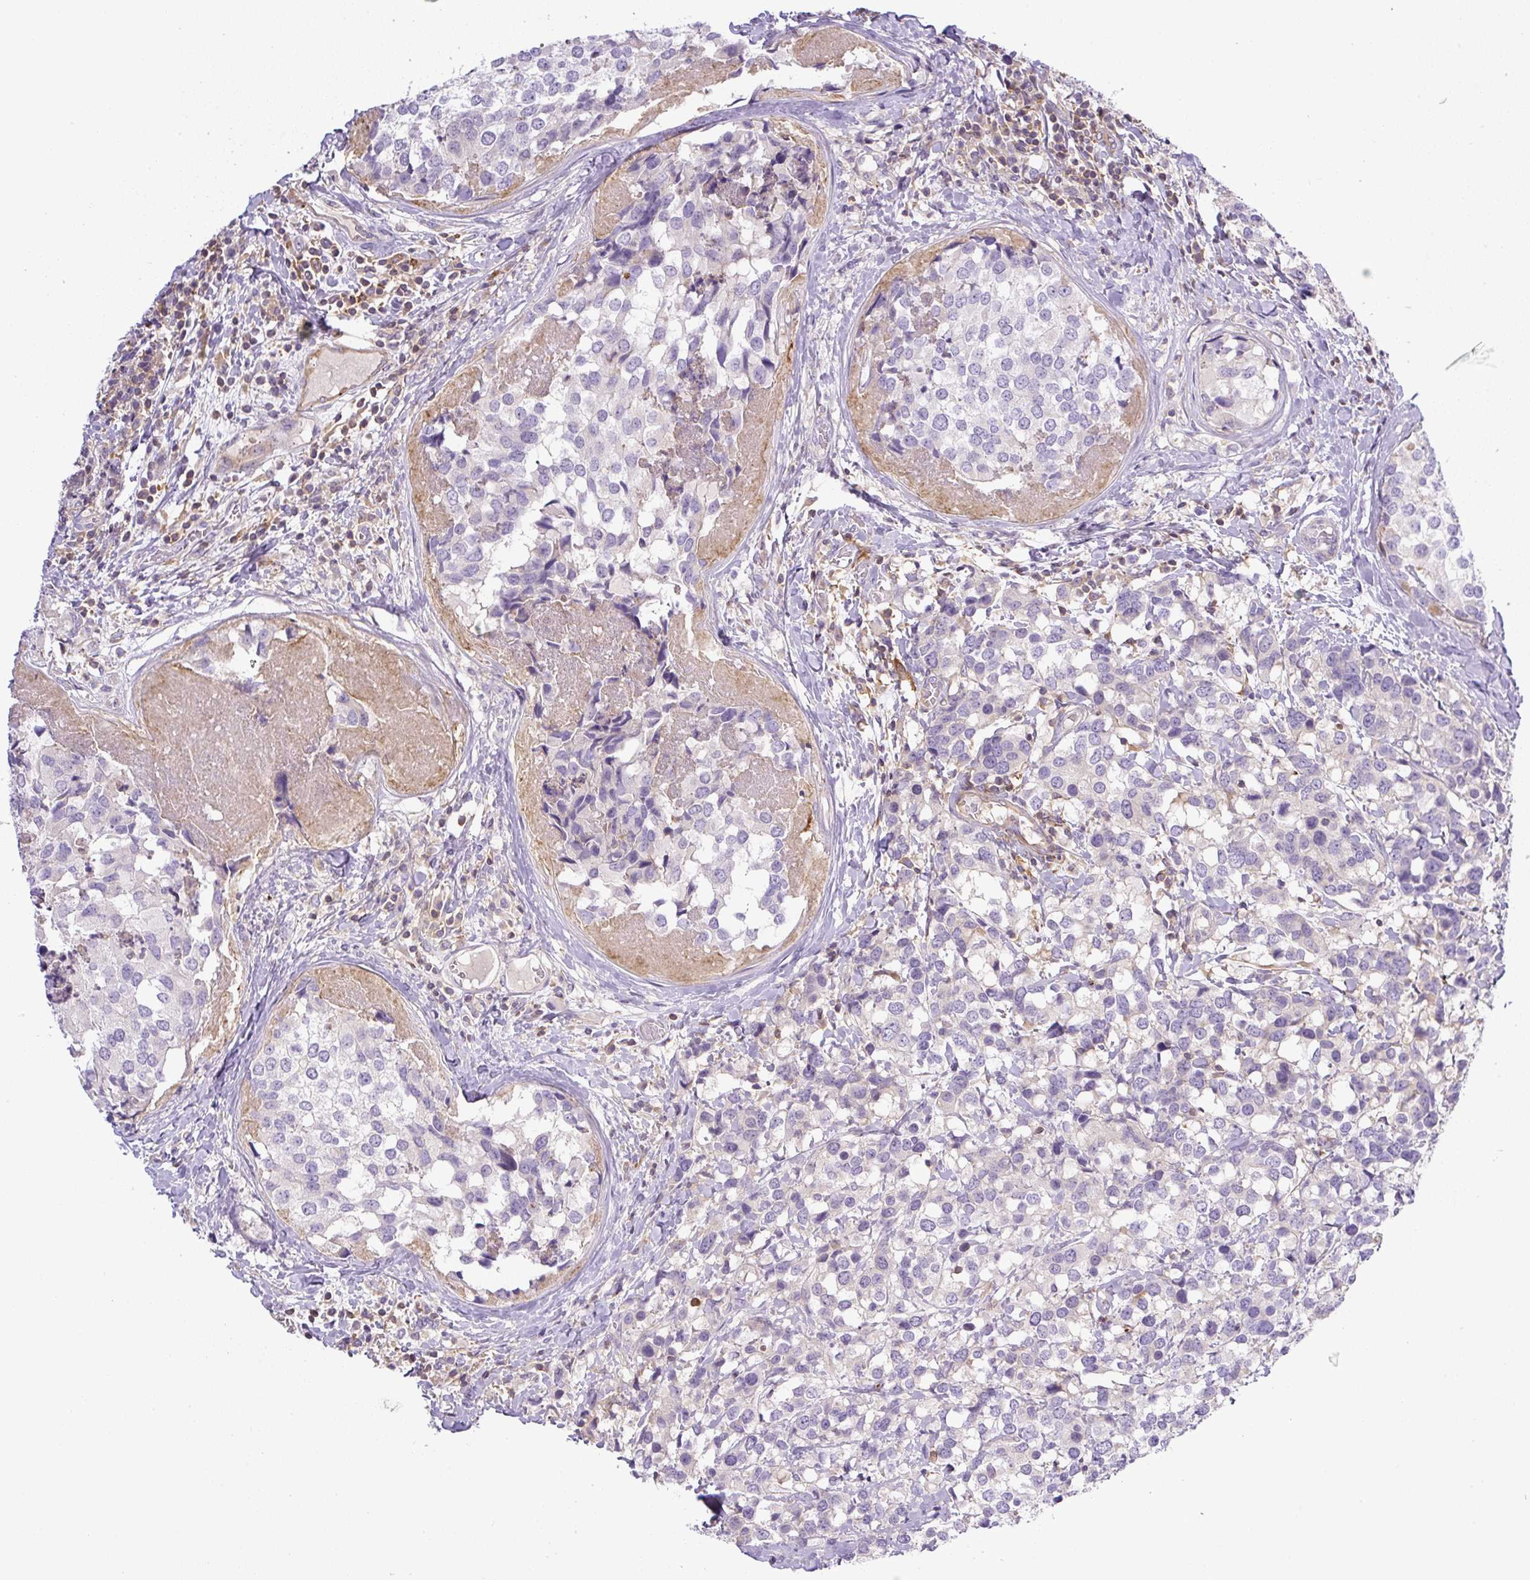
{"staining": {"intensity": "negative", "quantity": "none", "location": "none"}, "tissue": "breast cancer", "cell_type": "Tumor cells", "image_type": "cancer", "snomed": [{"axis": "morphology", "description": "Lobular carcinoma"}, {"axis": "topography", "description": "Breast"}], "caption": "Lobular carcinoma (breast) was stained to show a protein in brown. There is no significant expression in tumor cells.", "gene": "PIP5KL1", "patient": {"sex": "female", "age": 59}}